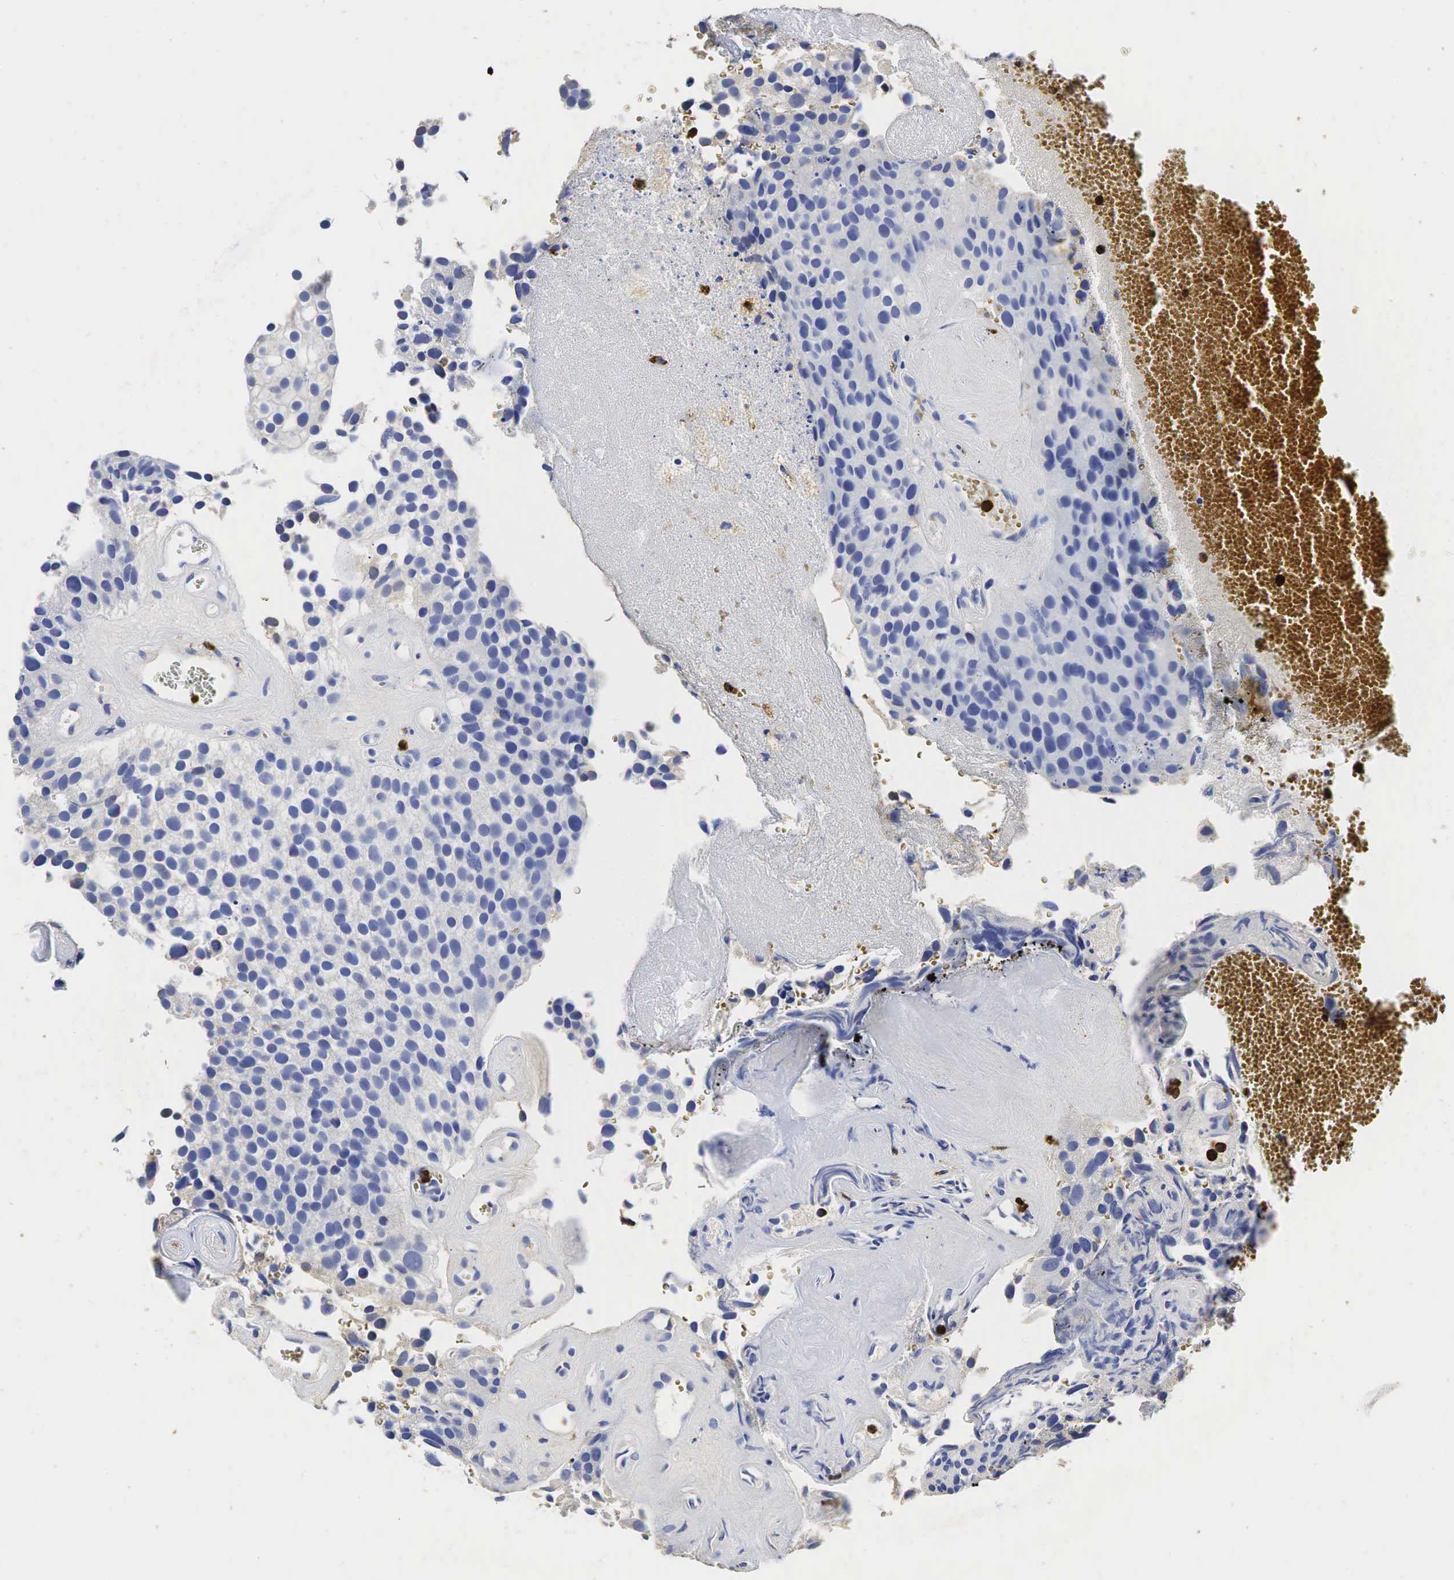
{"staining": {"intensity": "negative", "quantity": "none", "location": "none"}, "tissue": "urothelial cancer", "cell_type": "Tumor cells", "image_type": "cancer", "snomed": [{"axis": "morphology", "description": "Urothelial carcinoma, High grade"}, {"axis": "topography", "description": "Urinary bladder"}], "caption": "Tumor cells are negative for protein expression in human high-grade urothelial carcinoma.", "gene": "LYZ", "patient": {"sex": "male", "age": 72}}